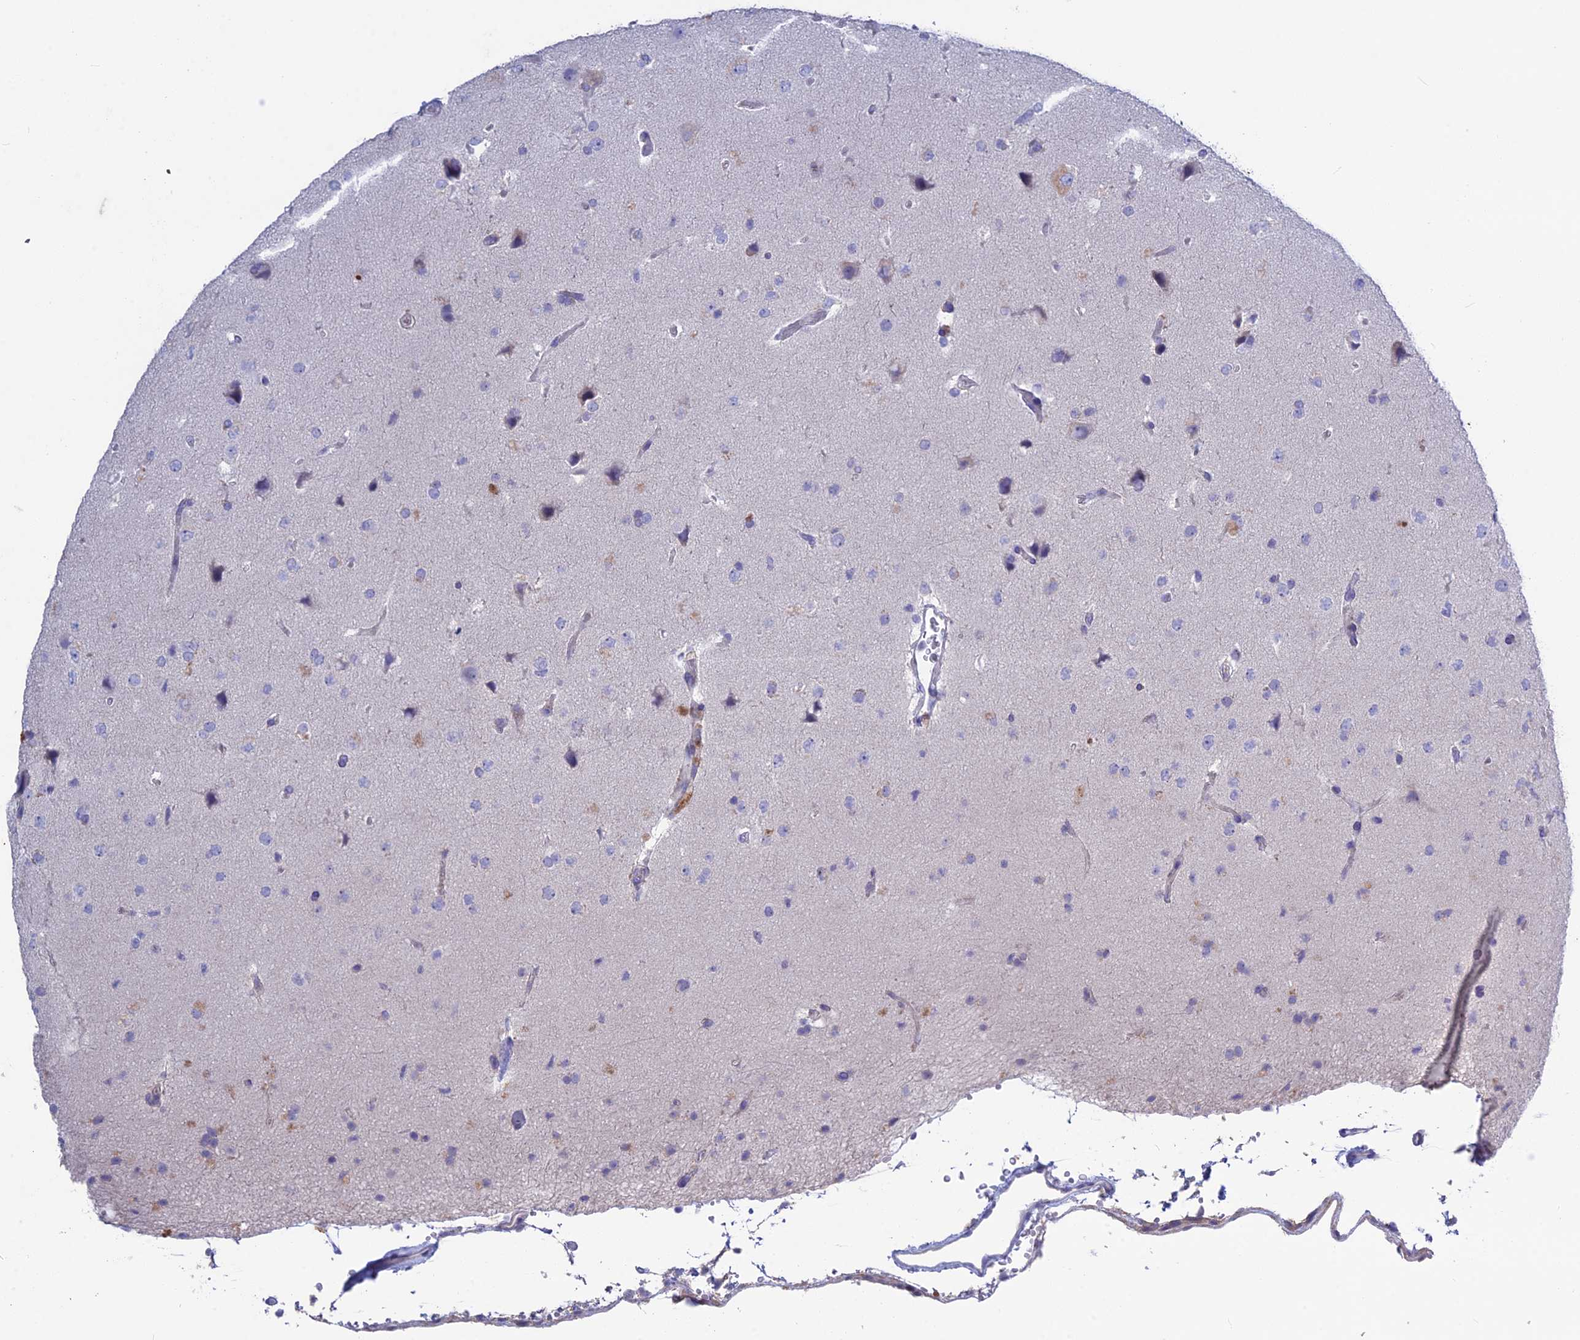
{"staining": {"intensity": "negative", "quantity": "none", "location": "none"}, "tissue": "glioma", "cell_type": "Tumor cells", "image_type": "cancer", "snomed": [{"axis": "morphology", "description": "Glioma, malignant, High grade"}, {"axis": "topography", "description": "Brain"}], "caption": "This is a histopathology image of immunohistochemistry (IHC) staining of glioma, which shows no staining in tumor cells.", "gene": "SNTN", "patient": {"sex": "male", "age": 72}}